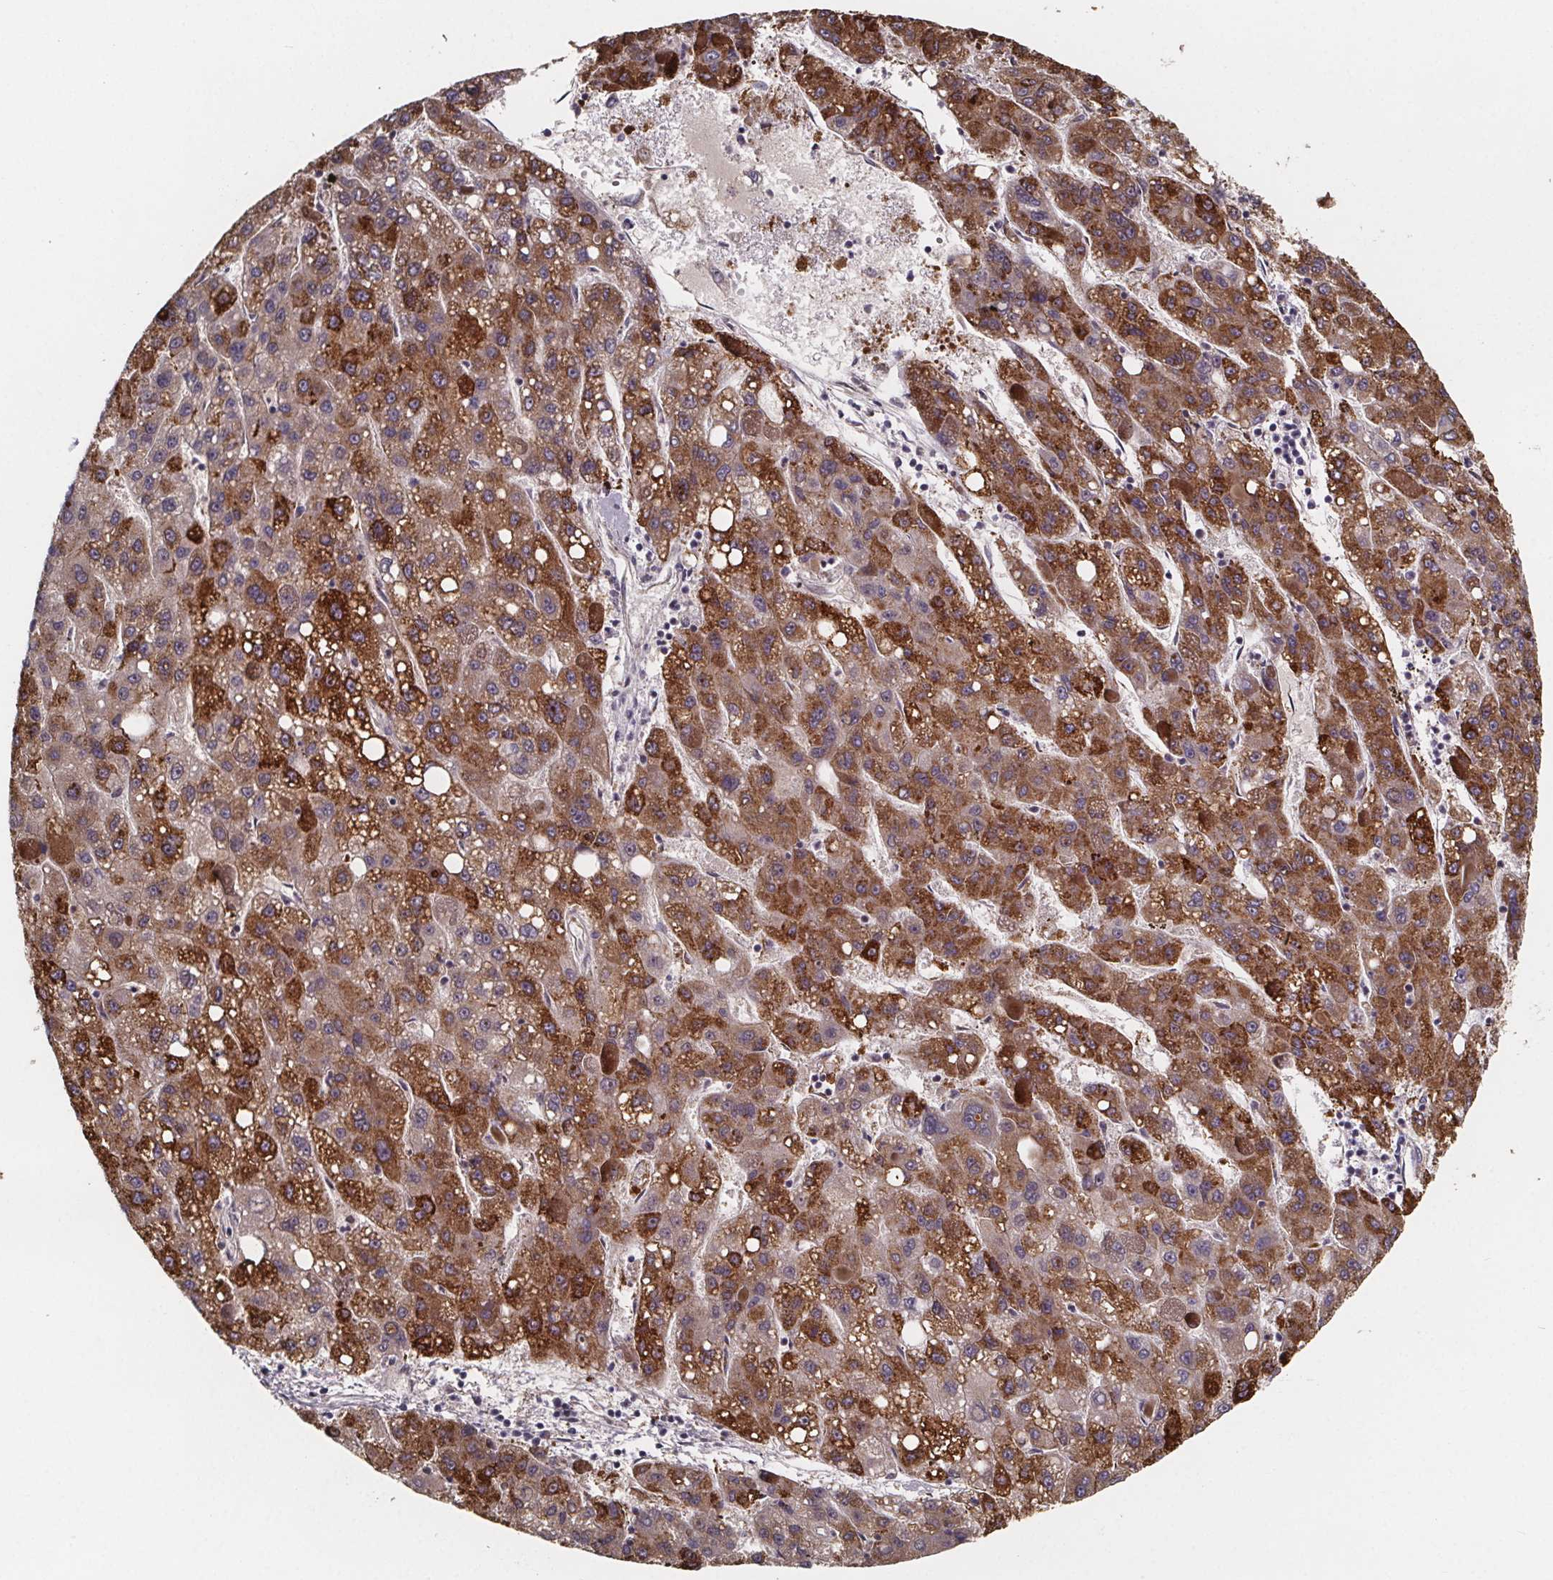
{"staining": {"intensity": "moderate", "quantity": ">75%", "location": "cytoplasmic/membranous"}, "tissue": "liver cancer", "cell_type": "Tumor cells", "image_type": "cancer", "snomed": [{"axis": "morphology", "description": "Carcinoma, Hepatocellular, NOS"}, {"axis": "topography", "description": "Liver"}], "caption": "DAB (3,3'-diaminobenzidine) immunohistochemical staining of hepatocellular carcinoma (liver) shows moderate cytoplasmic/membranous protein positivity in about >75% of tumor cells. The protein is shown in brown color, while the nuclei are stained blue.", "gene": "NDST1", "patient": {"sex": "female", "age": 82}}